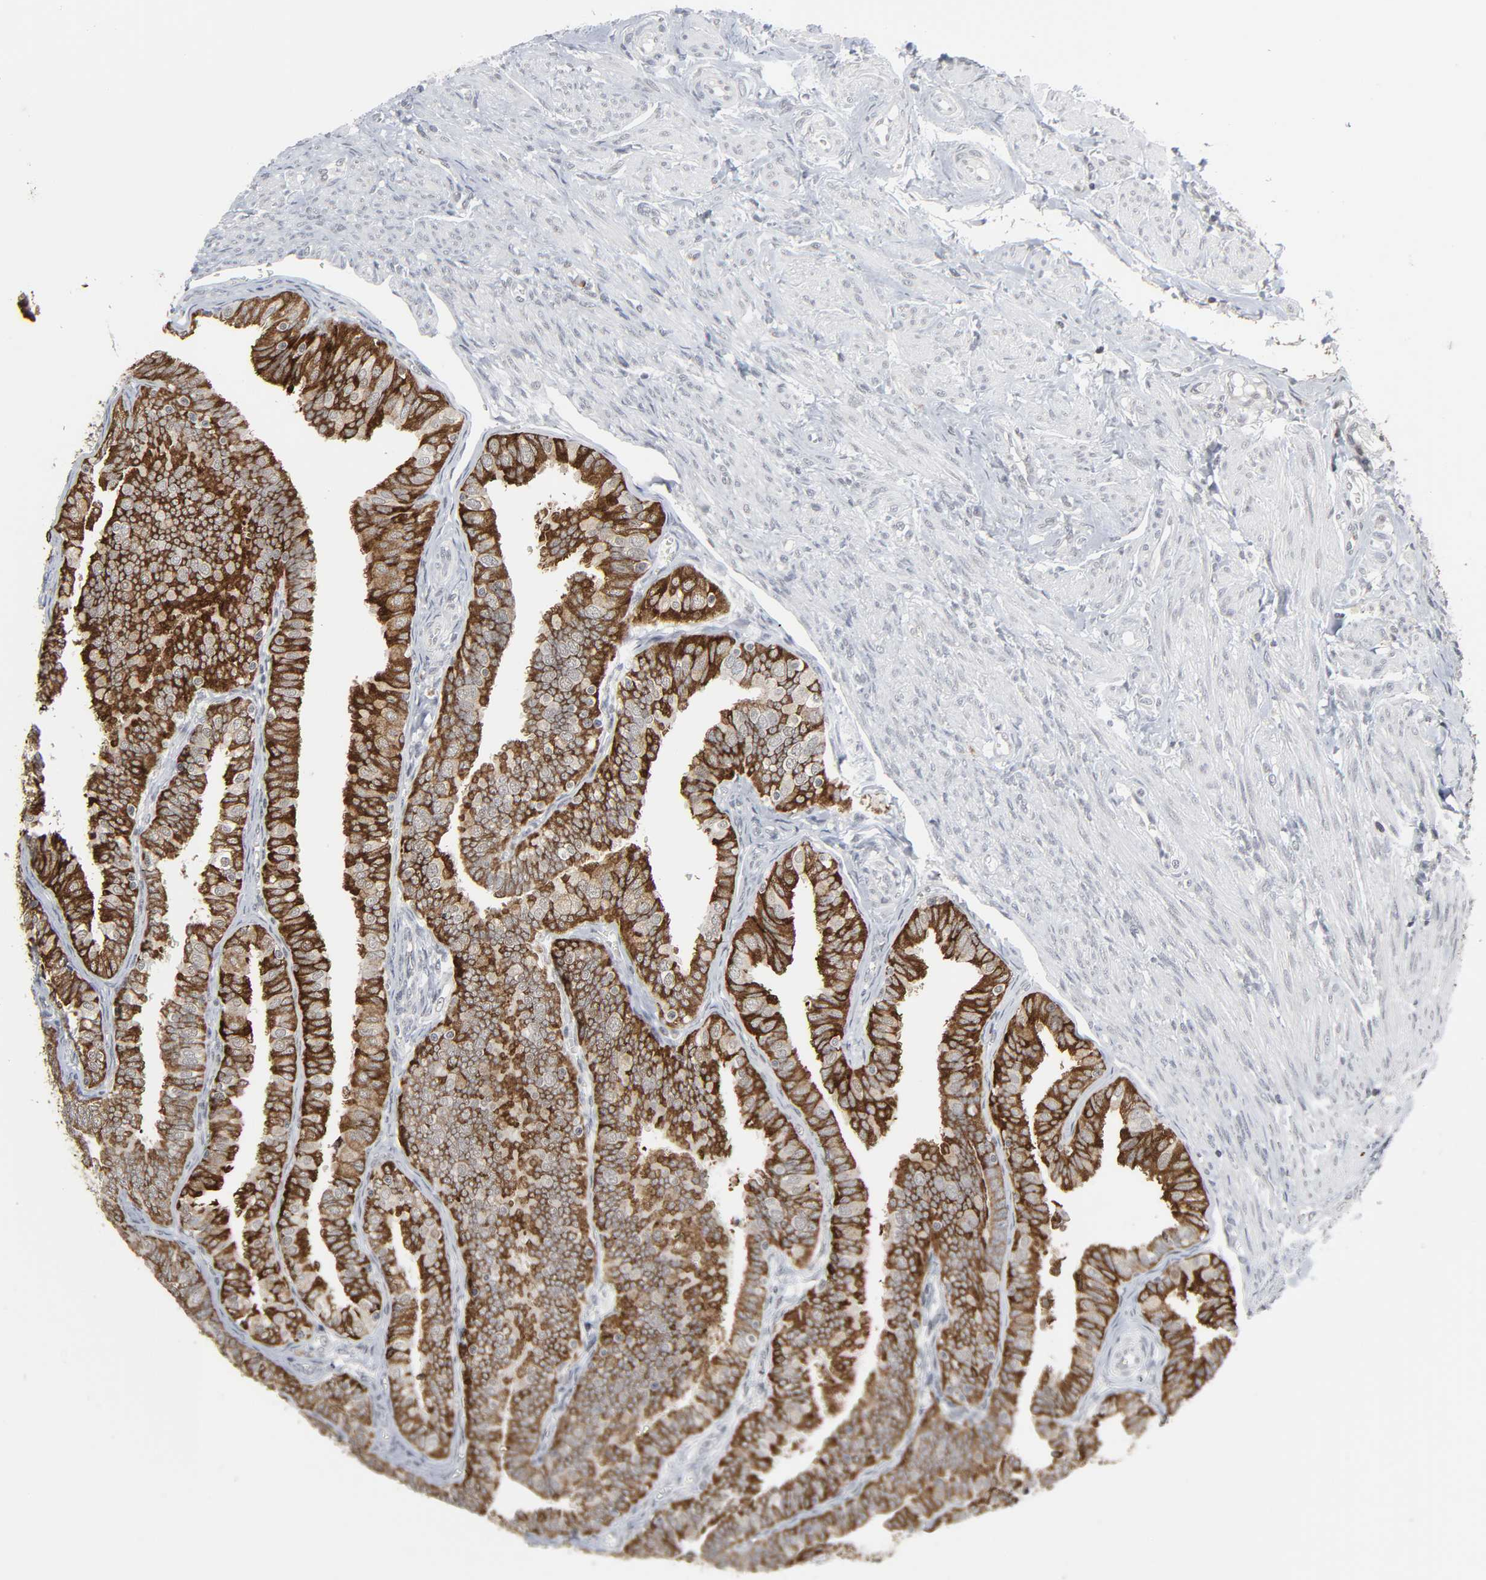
{"staining": {"intensity": "strong", "quantity": ">75%", "location": "cytoplasmic/membranous"}, "tissue": "fallopian tube", "cell_type": "Glandular cells", "image_type": "normal", "snomed": [{"axis": "morphology", "description": "Normal tissue, NOS"}, {"axis": "topography", "description": "Fallopian tube"}], "caption": "Protein expression analysis of normal fallopian tube demonstrates strong cytoplasmic/membranous staining in approximately >75% of glandular cells. (DAB IHC, brown staining for protein, blue staining for nuclei).", "gene": "MUC1", "patient": {"sex": "female", "age": 46}}